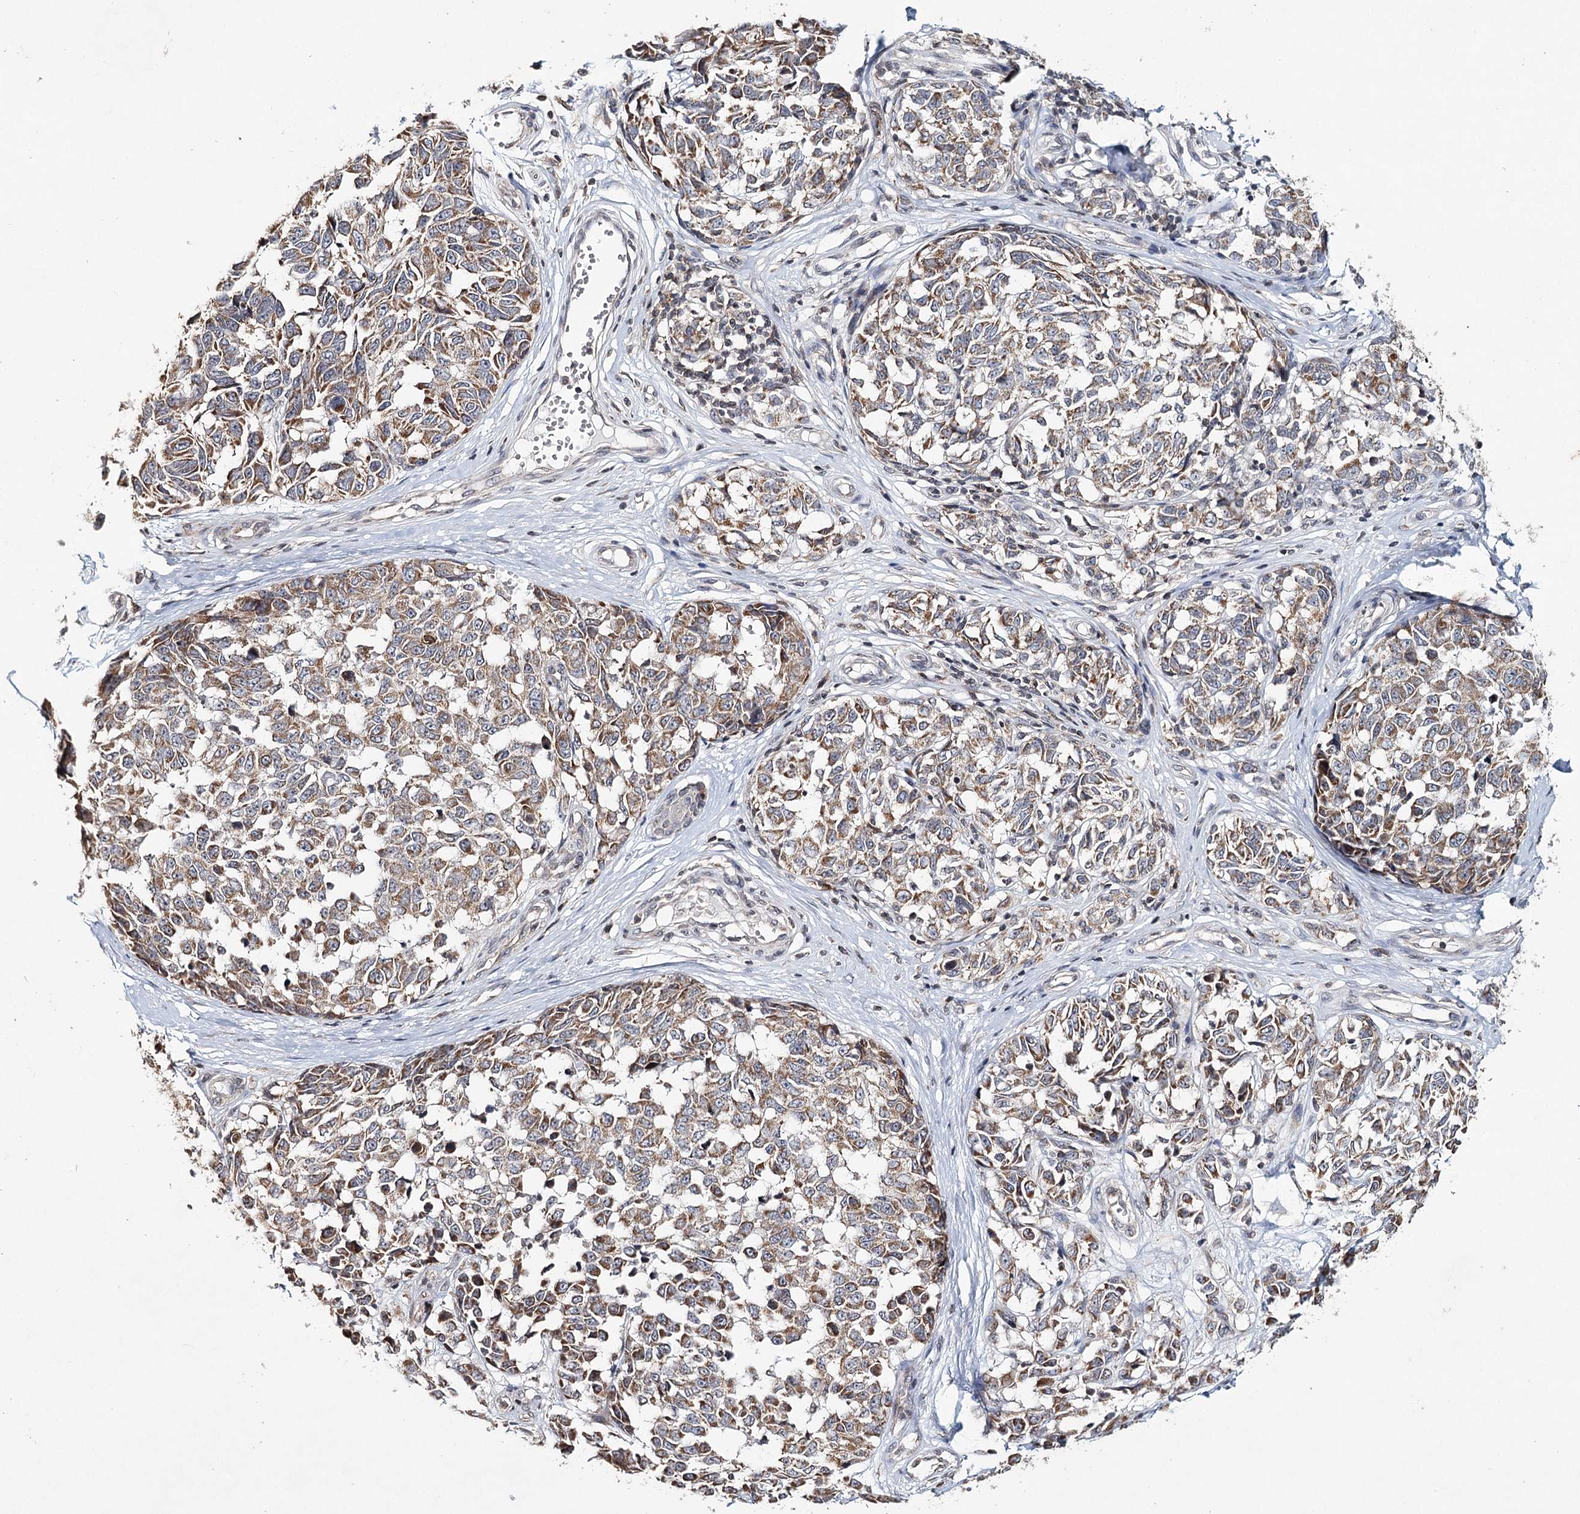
{"staining": {"intensity": "moderate", "quantity": ">75%", "location": "cytoplasmic/membranous"}, "tissue": "melanoma", "cell_type": "Tumor cells", "image_type": "cancer", "snomed": [{"axis": "morphology", "description": "Malignant melanoma, NOS"}, {"axis": "topography", "description": "Skin"}], "caption": "This histopathology image displays malignant melanoma stained with immunohistochemistry (IHC) to label a protein in brown. The cytoplasmic/membranous of tumor cells show moderate positivity for the protein. Nuclei are counter-stained blue.", "gene": "ICOS", "patient": {"sex": "female", "age": 64}}